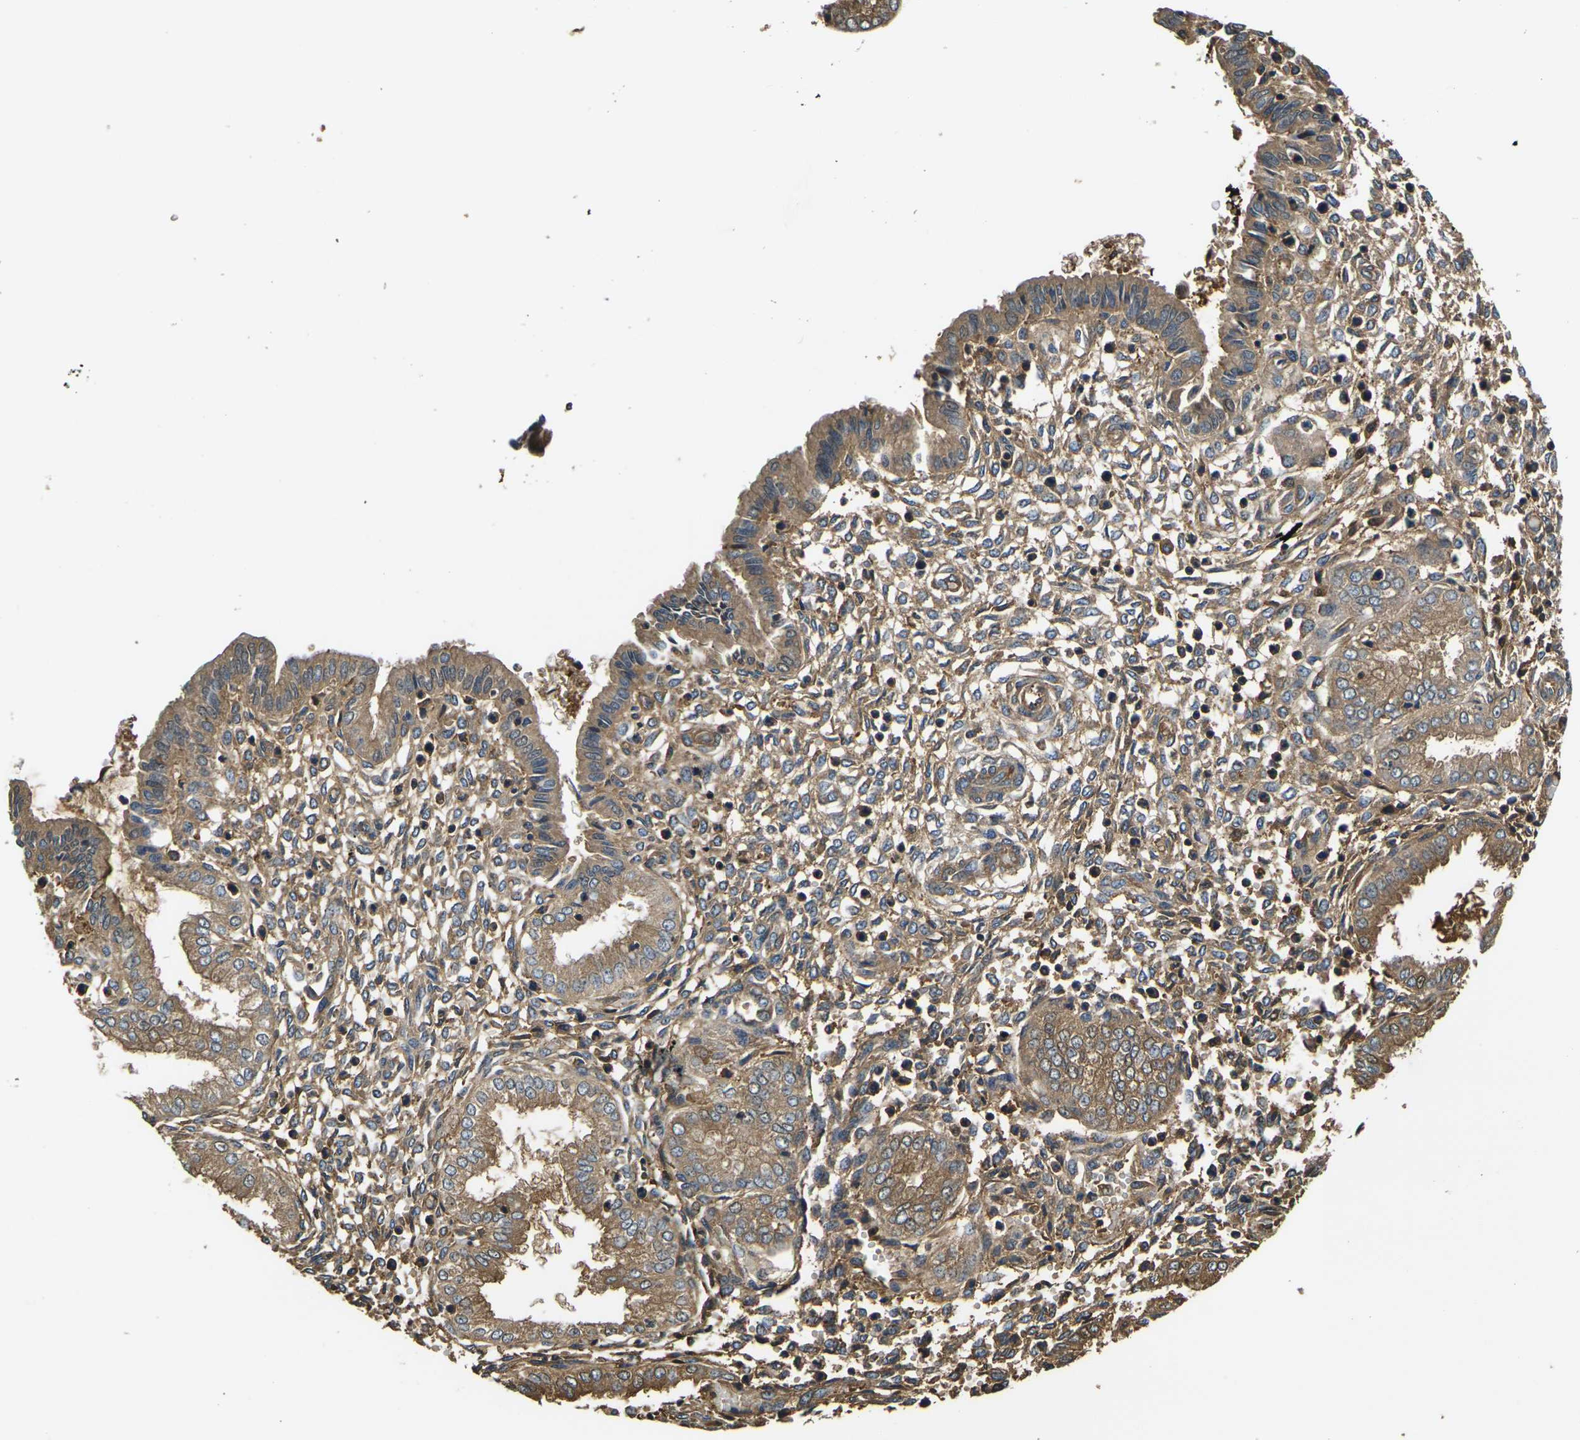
{"staining": {"intensity": "moderate", "quantity": ">75%", "location": "cytoplasmic/membranous"}, "tissue": "endometrium", "cell_type": "Cells in endometrial stroma", "image_type": "normal", "snomed": [{"axis": "morphology", "description": "Normal tissue, NOS"}, {"axis": "topography", "description": "Endometrium"}], "caption": "Immunohistochemical staining of benign human endometrium shows >75% levels of moderate cytoplasmic/membranous protein expression in about >75% of cells in endometrial stroma. (IHC, brightfield microscopy, high magnification).", "gene": "HSPG2", "patient": {"sex": "female", "age": 33}}